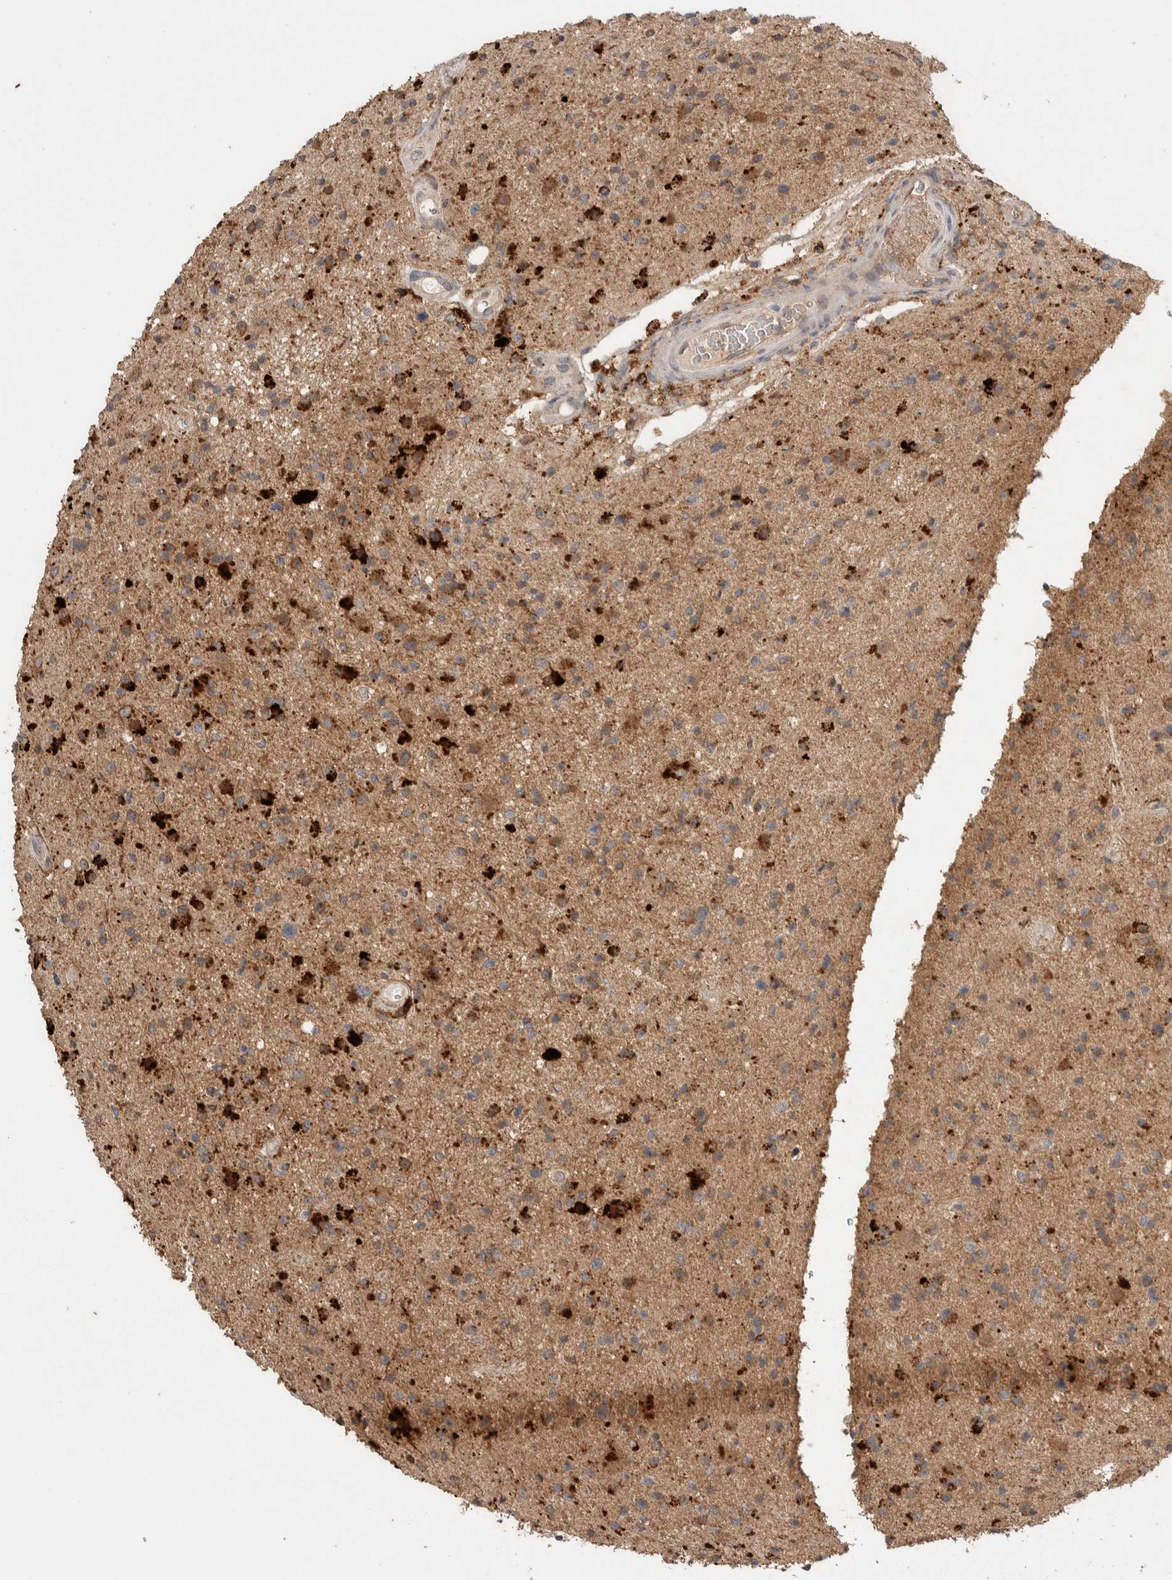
{"staining": {"intensity": "moderate", "quantity": ">75%", "location": "cytoplasmic/membranous"}, "tissue": "glioma", "cell_type": "Tumor cells", "image_type": "cancer", "snomed": [{"axis": "morphology", "description": "Glioma, malignant, High grade"}, {"axis": "topography", "description": "Brain"}], "caption": "Immunohistochemistry (IHC) micrograph of neoplastic tissue: human malignant glioma (high-grade) stained using immunohistochemistry reveals medium levels of moderate protein expression localized specifically in the cytoplasmic/membranous of tumor cells, appearing as a cytoplasmic/membranous brown color.", "gene": "KCNJ5", "patient": {"sex": "male", "age": 33}}